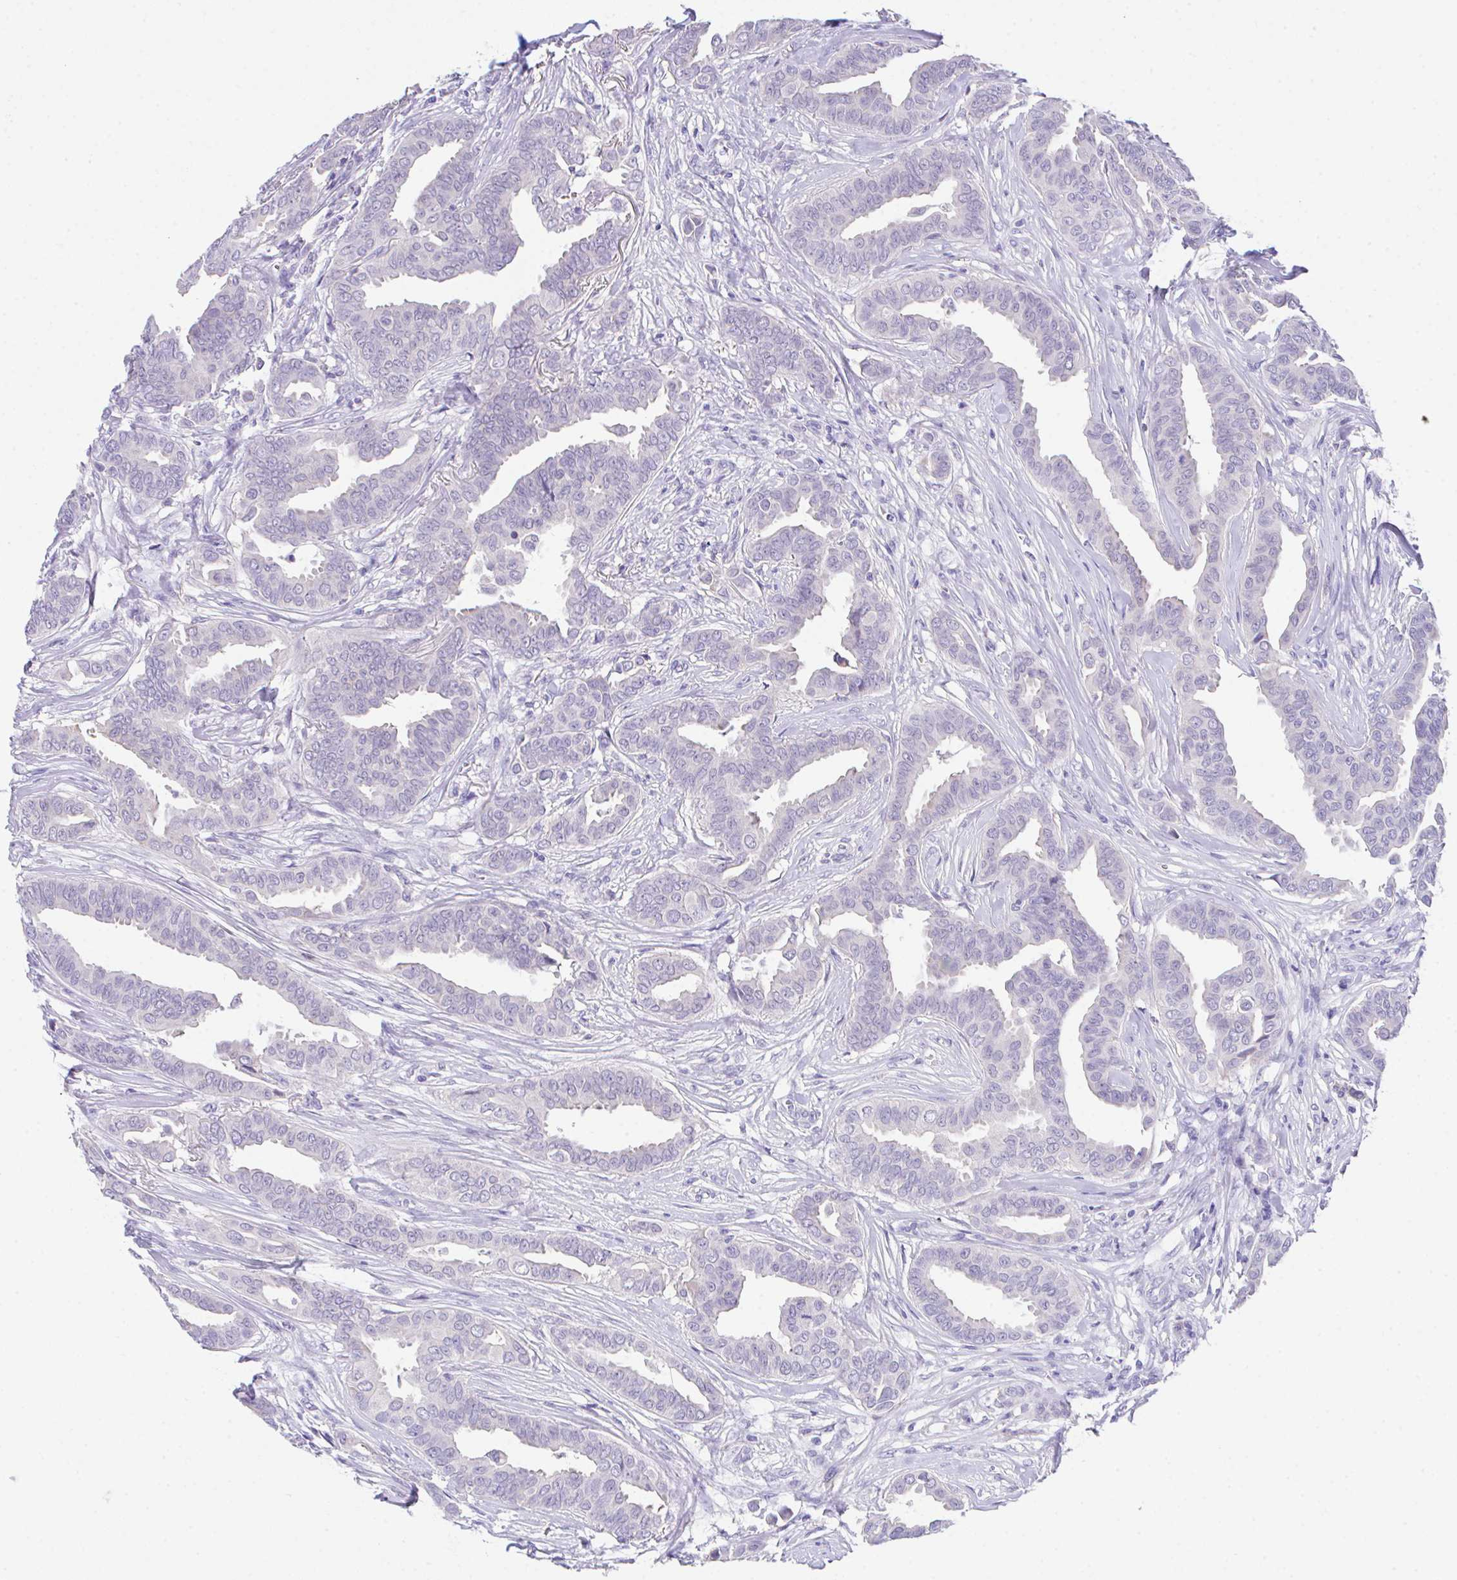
{"staining": {"intensity": "negative", "quantity": "none", "location": "none"}, "tissue": "breast cancer", "cell_type": "Tumor cells", "image_type": "cancer", "snomed": [{"axis": "morphology", "description": "Duct carcinoma"}, {"axis": "topography", "description": "Breast"}], "caption": "Tumor cells are negative for protein expression in human breast cancer.", "gene": "HOXB4", "patient": {"sex": "female", "age": 45}}